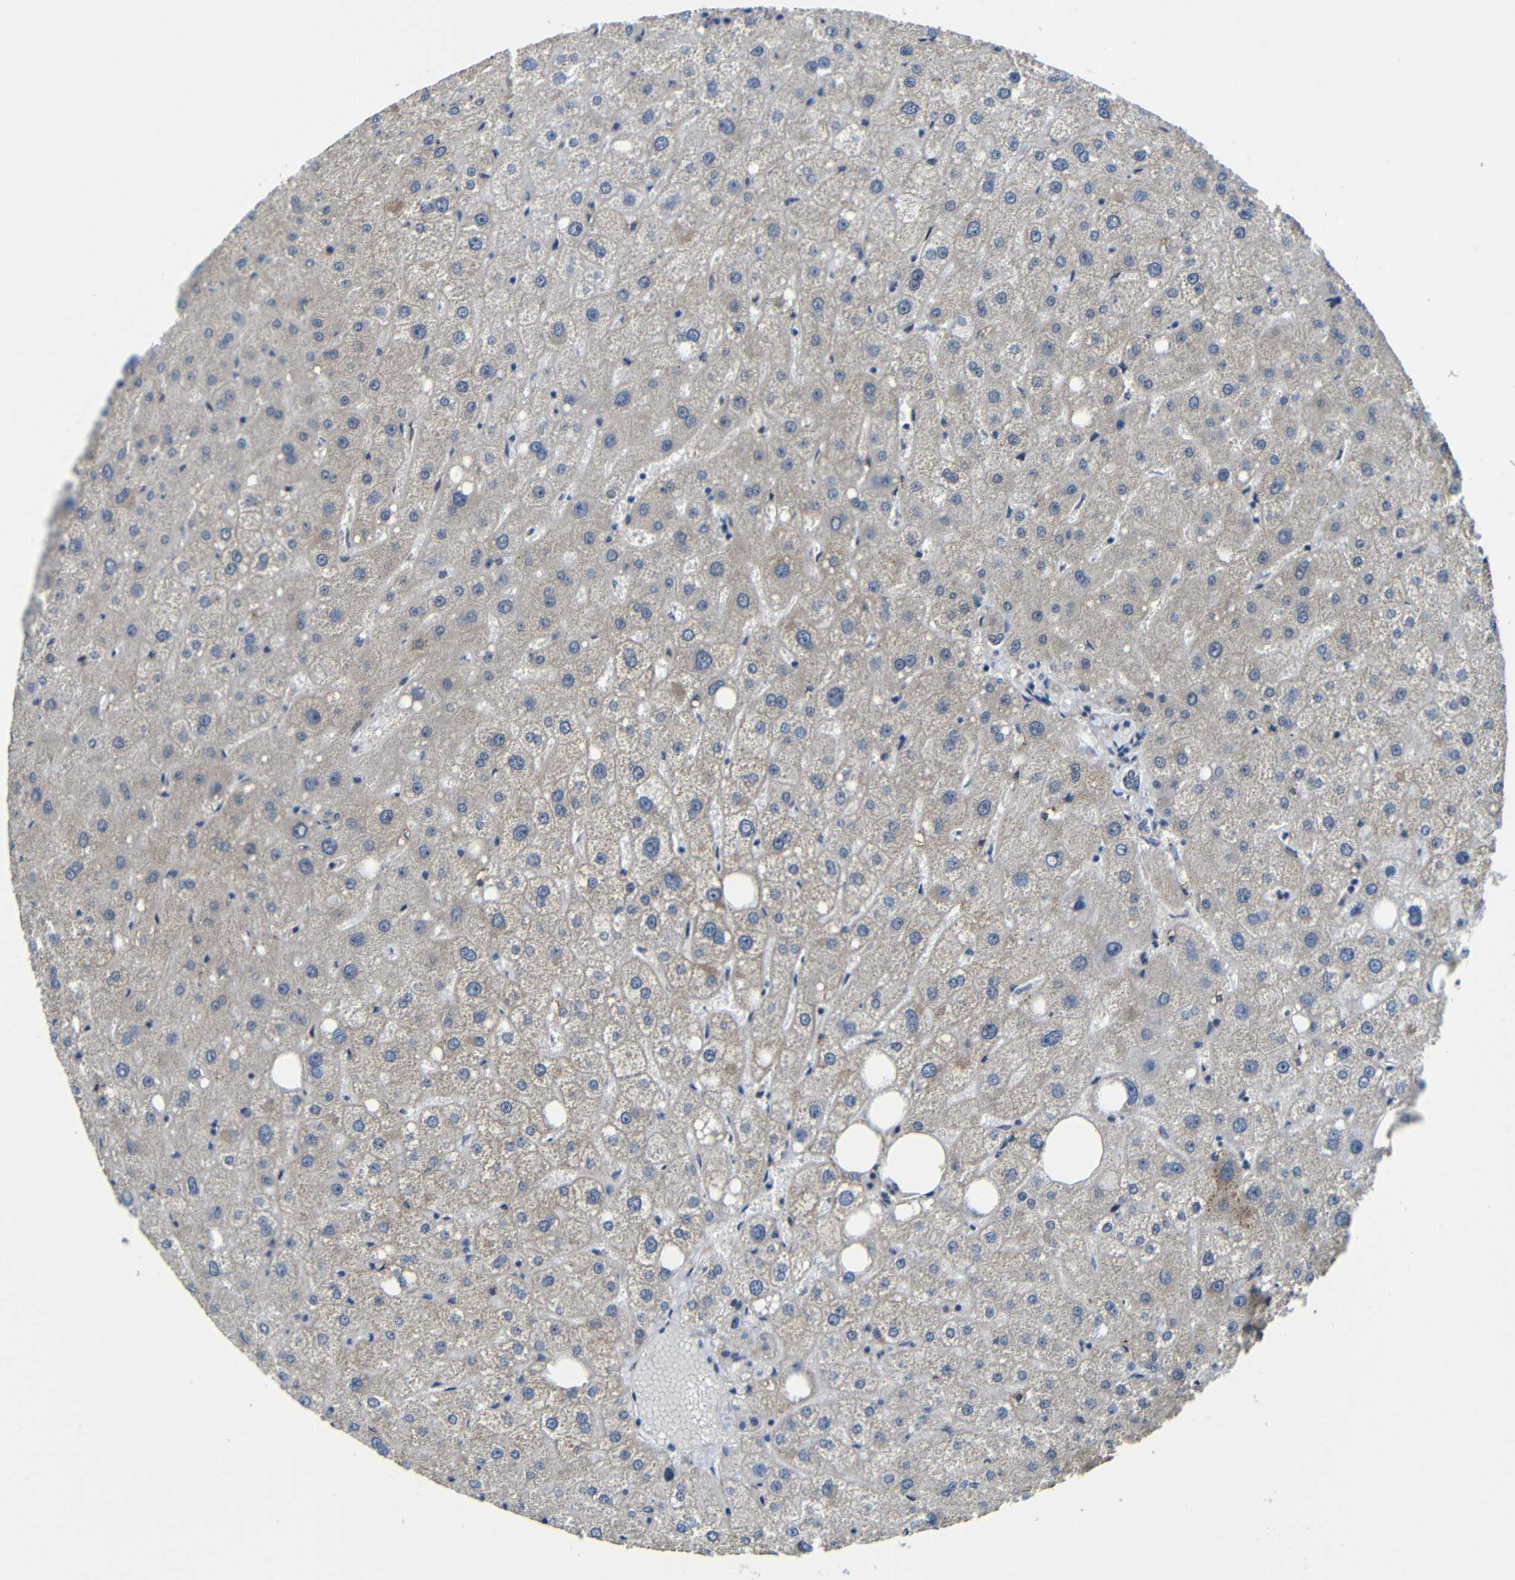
{"staining": {"intensity": "negative", "quantity": "none", "location": "none"}, "tissue": "liver", "cell_type": "Cholangiocytes", "image_type": "normal", "snomed": [{"axis": "morphology", "description": "Normal tissue, NOS"}, {"axis": "topography", "description": "Liver"}], "caption": "The image demonstrates no staining of cholangiocytes in benign liver. Nuclei are stained in blue.", "gene": "FAM172A", "patient": {"sex": "male", "age": 73}}